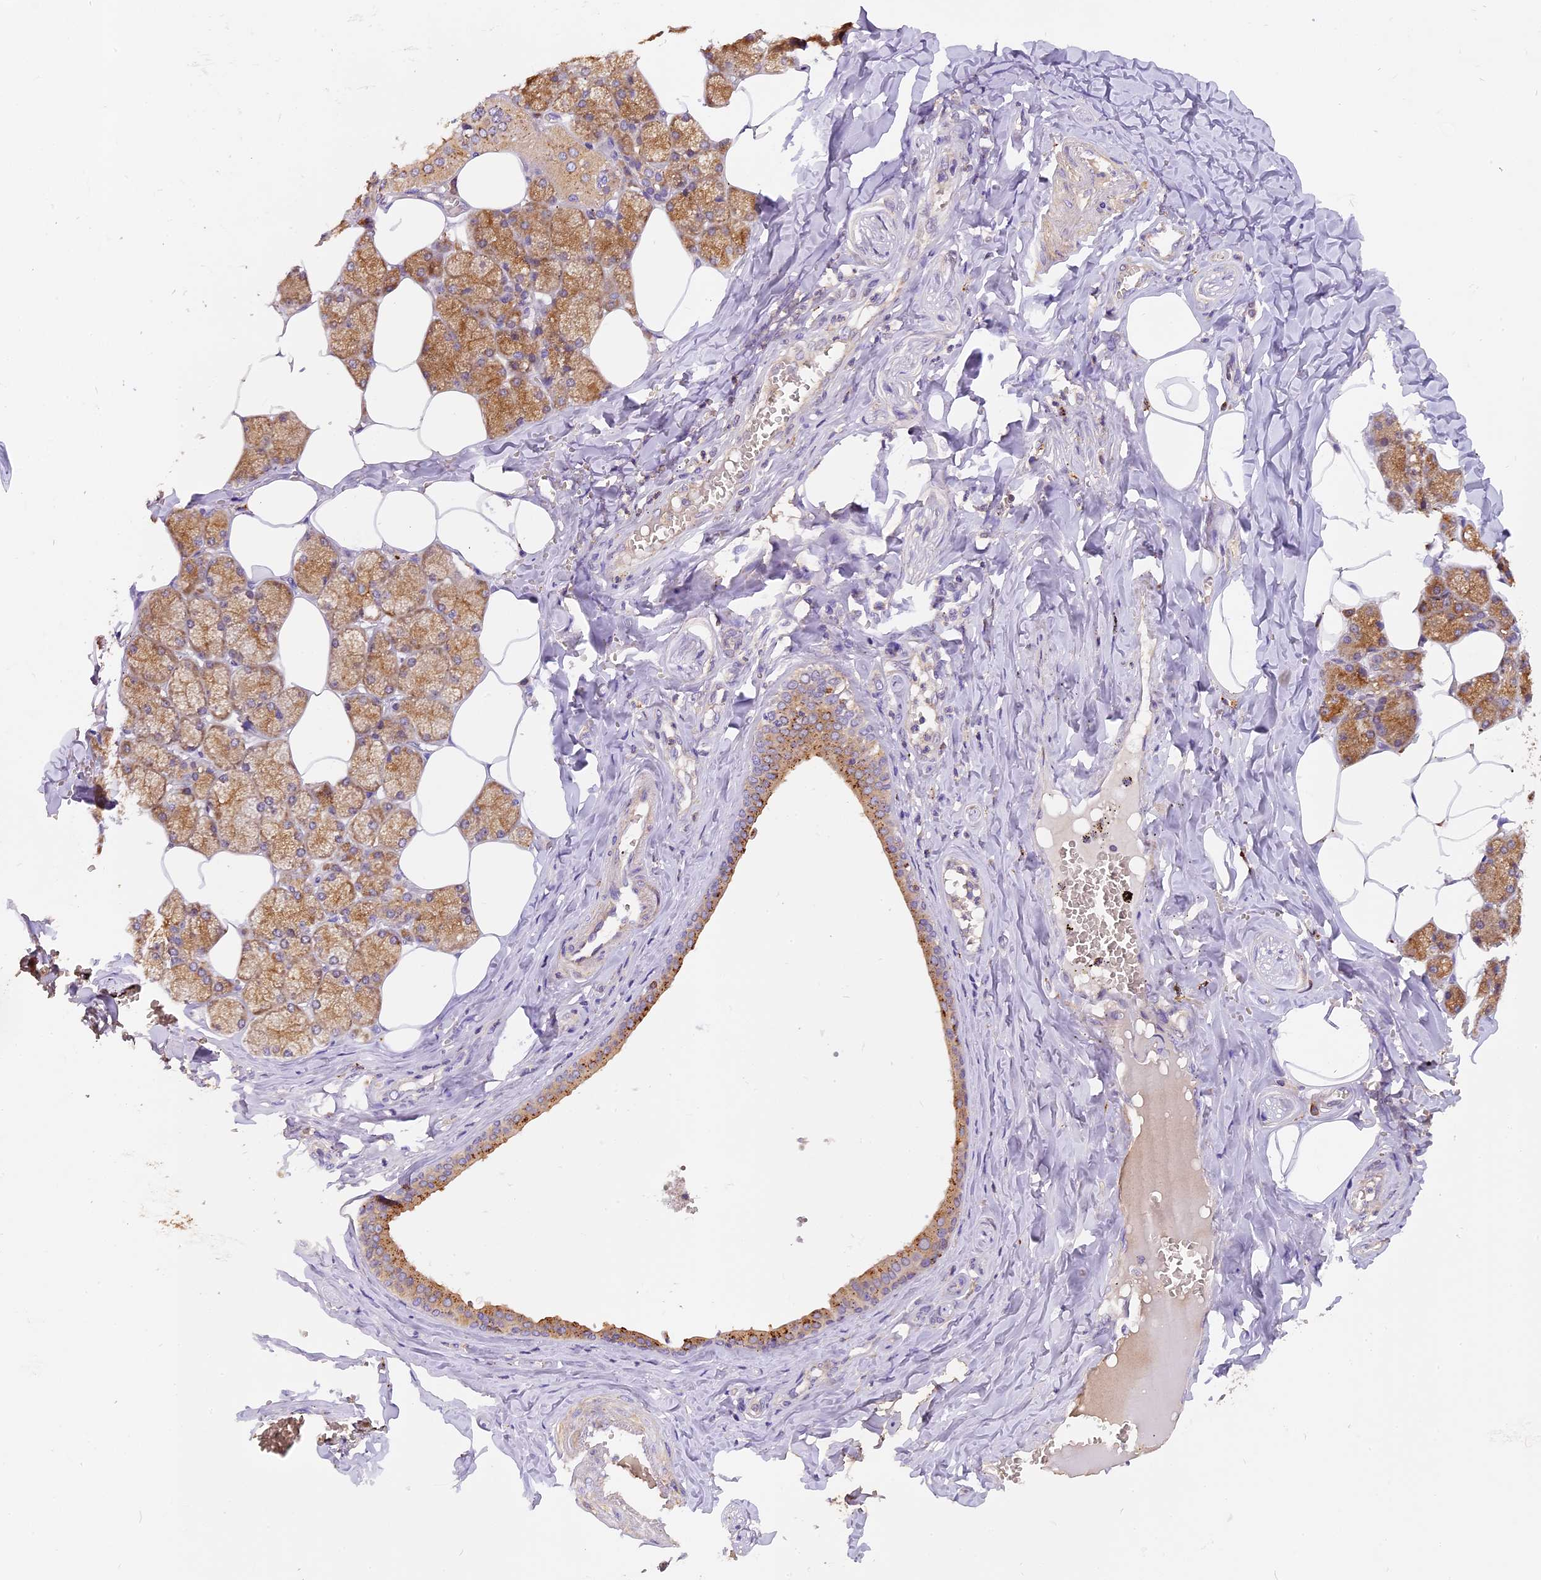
{"staining": {"intensity": "strong", "quantity": ">75%", "location": "cytoplasmic/membranous"}, "tissue": "salivary gland", "cell_type": "Glandular cells", "image_type": "normal", "snomed": [{"axis": "morphology", "description": "Normal tissue, NOS"}, {"axis": "topography", "description": "Salivary gland"}], "caption": "Protein staining of normal salivary gland demonstrates strong cytoplasmic/membranous expression in about >75% of glandular cells. Using DAB (brown) and hematoxylin (blue) stains, captured at high magnification using brightfield microscopy.", "gene": "COPE", "patient": {"sex": "male", "age": 62}}